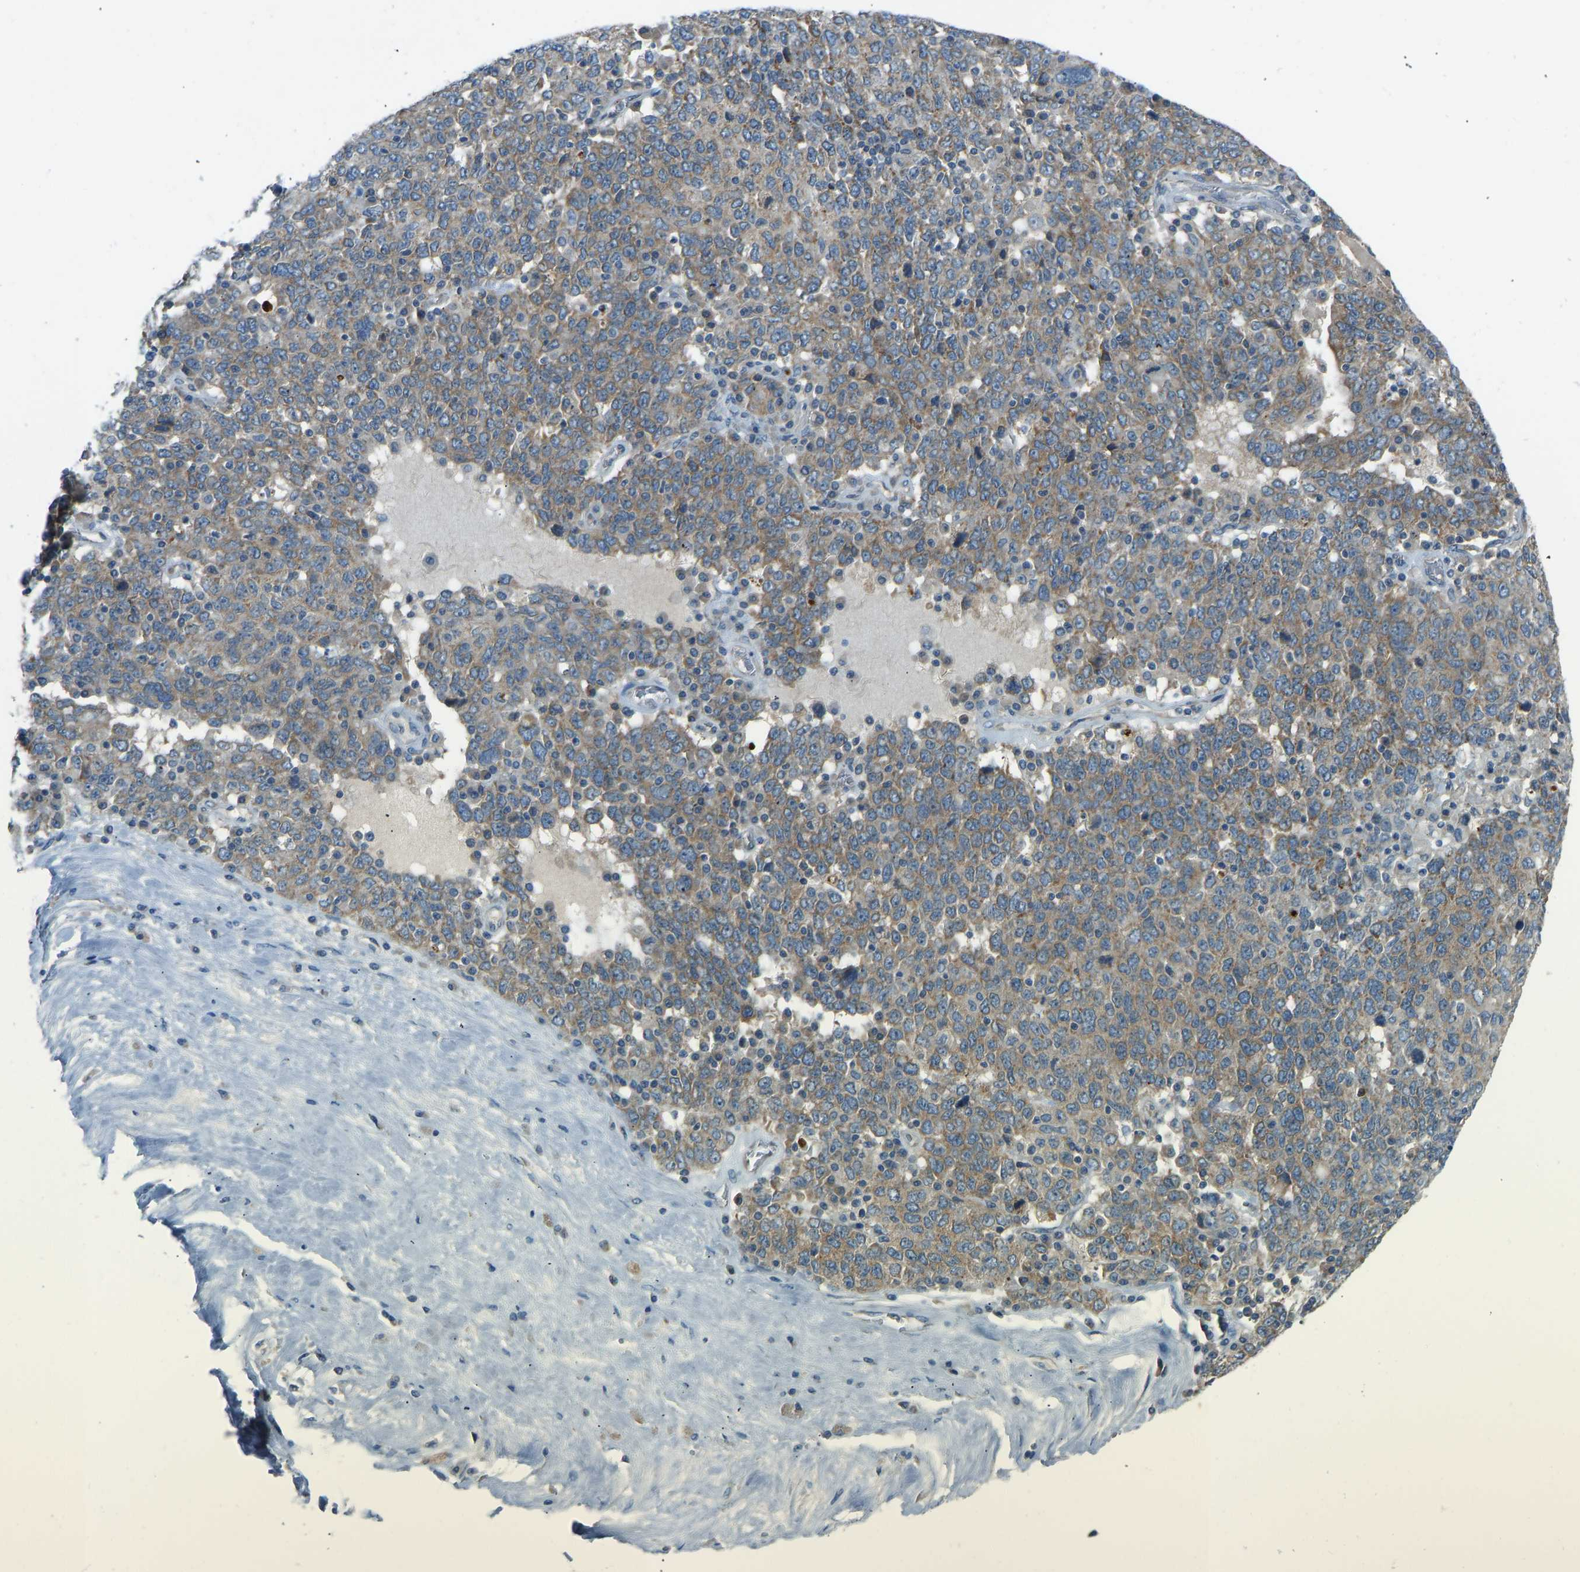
{"staining": {"intensity": "moderate", "quantity": ">75%", "location": "cytoplasmic/membranous"}, "tissue": "ovarian cancer", "cell_type": "Tumor cells", "image_type": "cancer", "snomed": [{"axis": "morphology", "description": "Carcinoma, endometroid"}, {"axis": "topography", "description": "Ovary"}], "caption": "IHC micrograph of ovarian endometroid carcinoma stained for a protein (brown), which reveals medium levels of moderate cytoplasmic/membranous expression in about >75% of tumor cells.", "gene": "STAU2", "patient": {"sex": "female", "age": 62}}